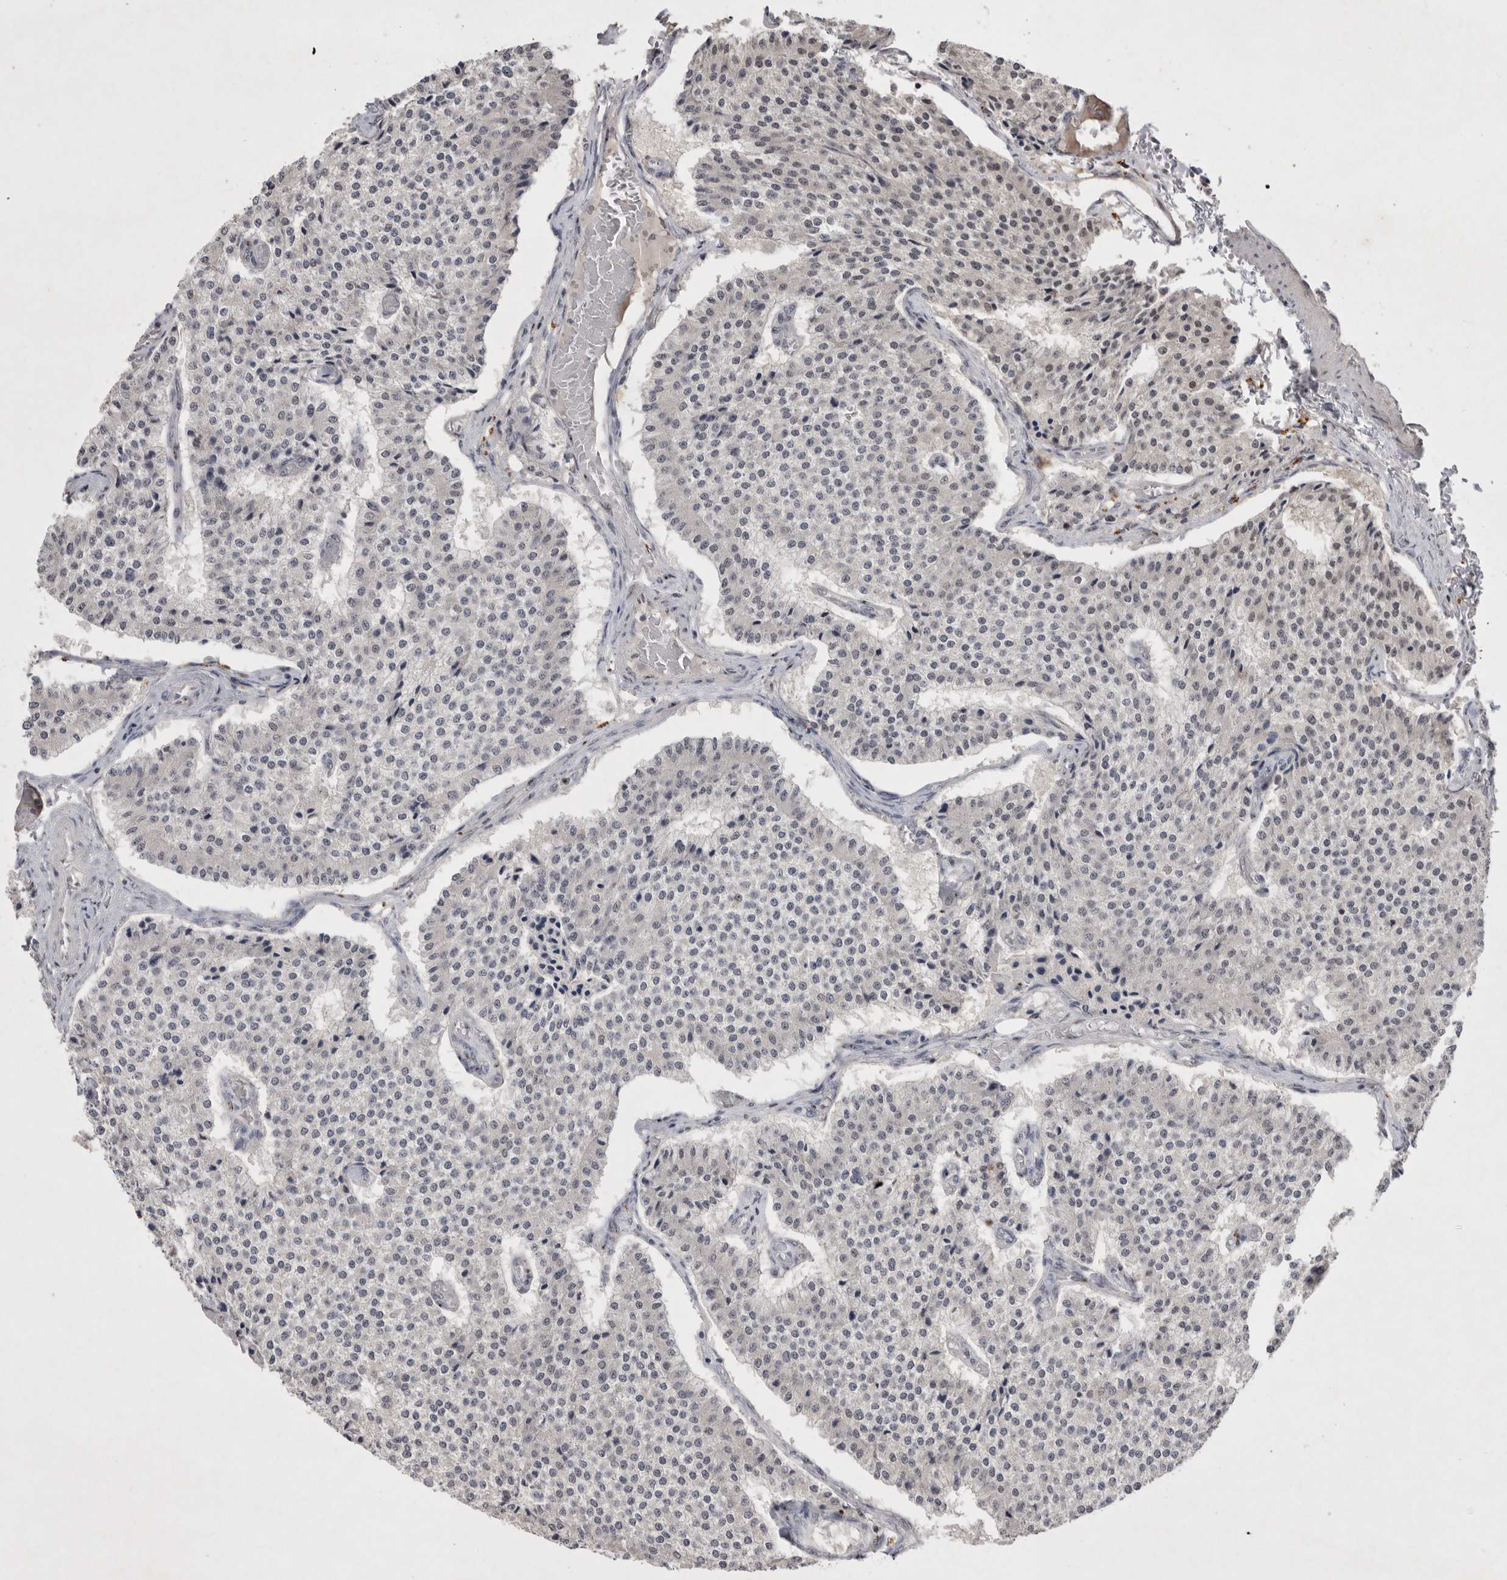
{"staining": {"intensity": "negative", "quantity": "none", "location": "none"}, "tissue": "carcinoid", "cell_type": "Tumor cells", "image_type": "cancer", "snomed": [{"axis": "morphology", "description": "Carcinoid, malignant, NOS"}, {"axis": "topography", "description": "Colon"}], "caption": "High magnification brightfield microscopy of carcinoid (malignant) stained with DAB (brown) and counterstained with hematoxylin (blue): tumor cells show no significant positivity.", "gene": "HUS1", "patient": {"sex": "female", "age": 52}}